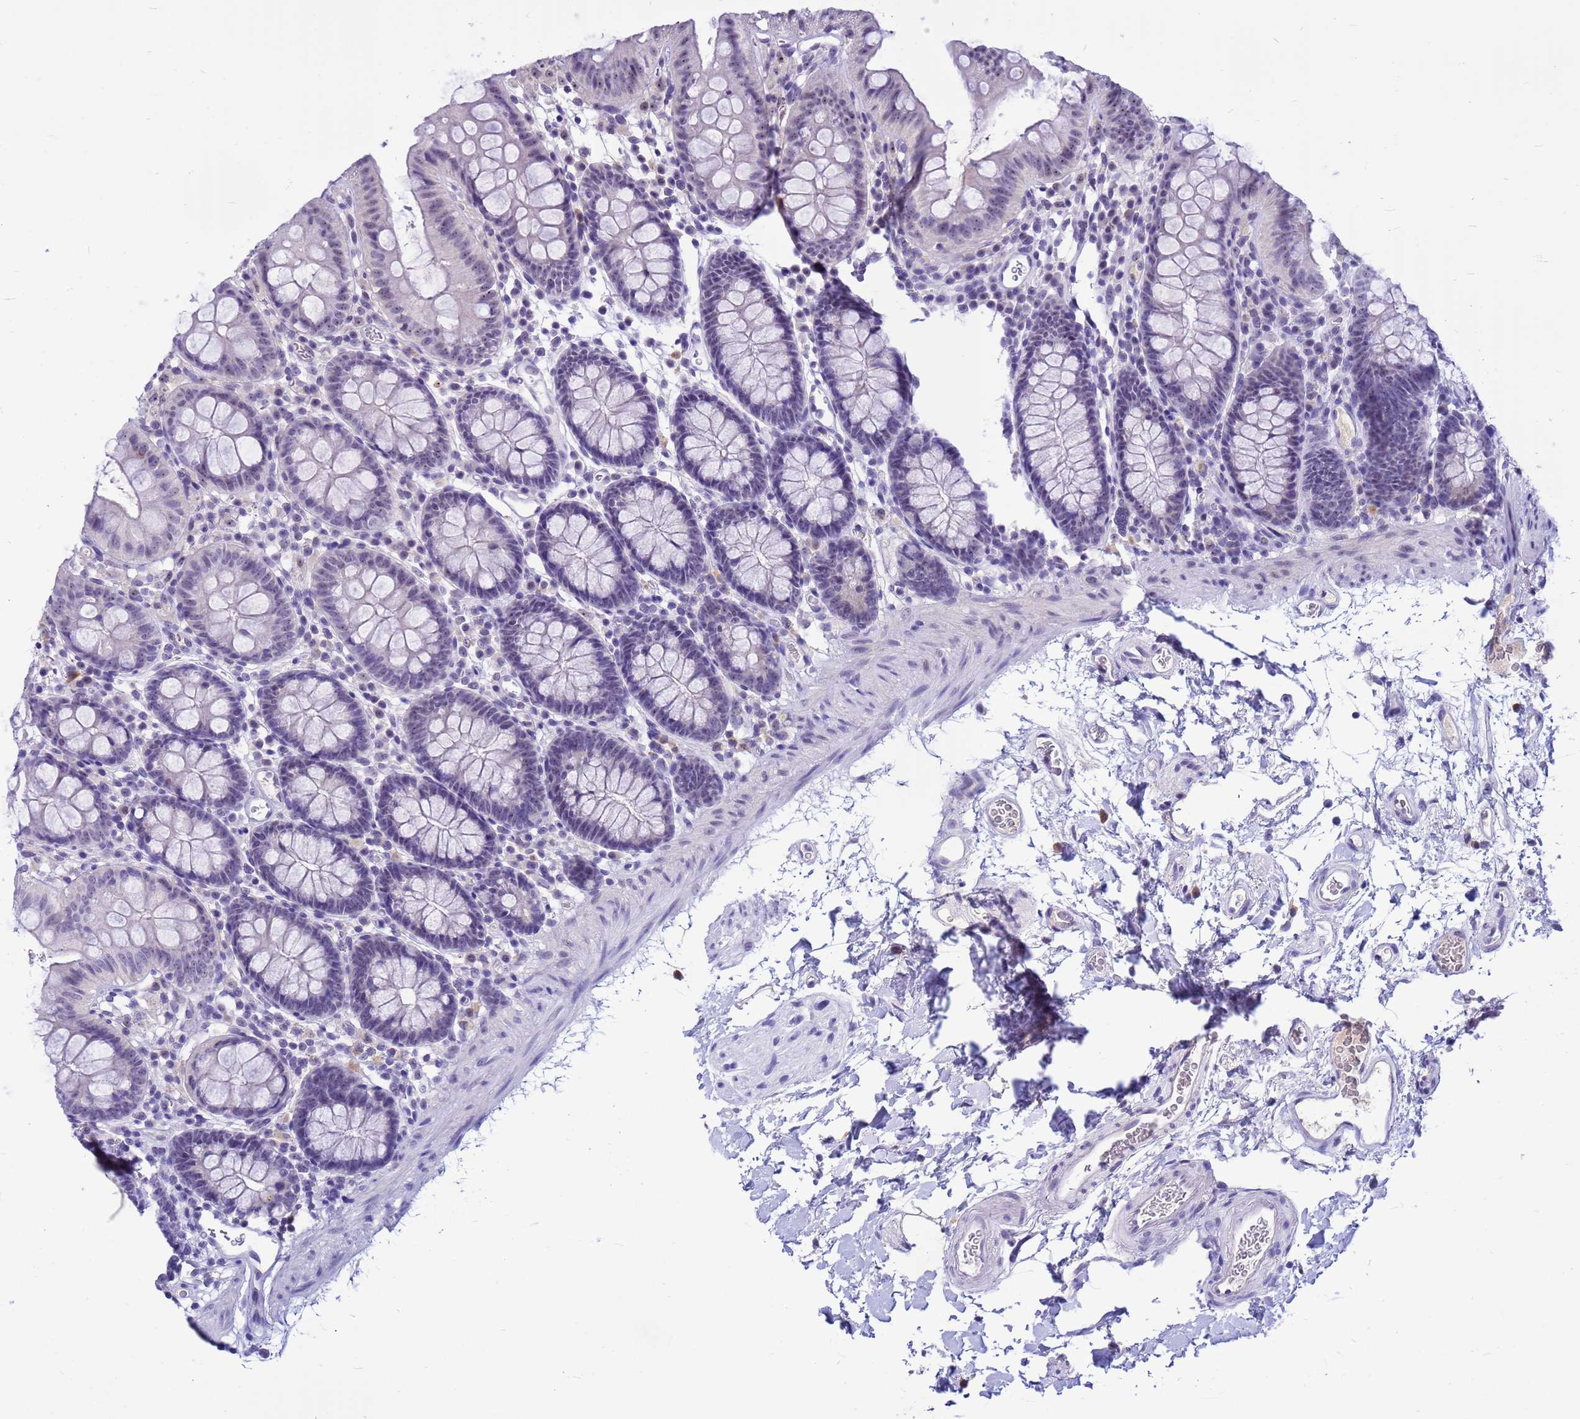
{"staining": {"intensity": "negative", "quantity": "none", "location": "none"}, "tissue": "colon", "cell_type": "Endothelial cells", "image_type": "normal", "snomed": [{"axis": "morphology", "description": "Normal tissue, NOS"}, {"axis": "topography", "description": "Colon"}], "caption": "Immunohistochemistry image of benign colon: human colon stained with DAB shows no significant protein expression in endothelial cells. The staining was performed using DAB (3,3'-diaminobenzidine) to visualize the protein expression in brown, while the nuclei were stained in blue with hematoxylin (Magnification: 20x).", "gene": "DMRTC2", "patient": {"sex": "male", "age": 75}}